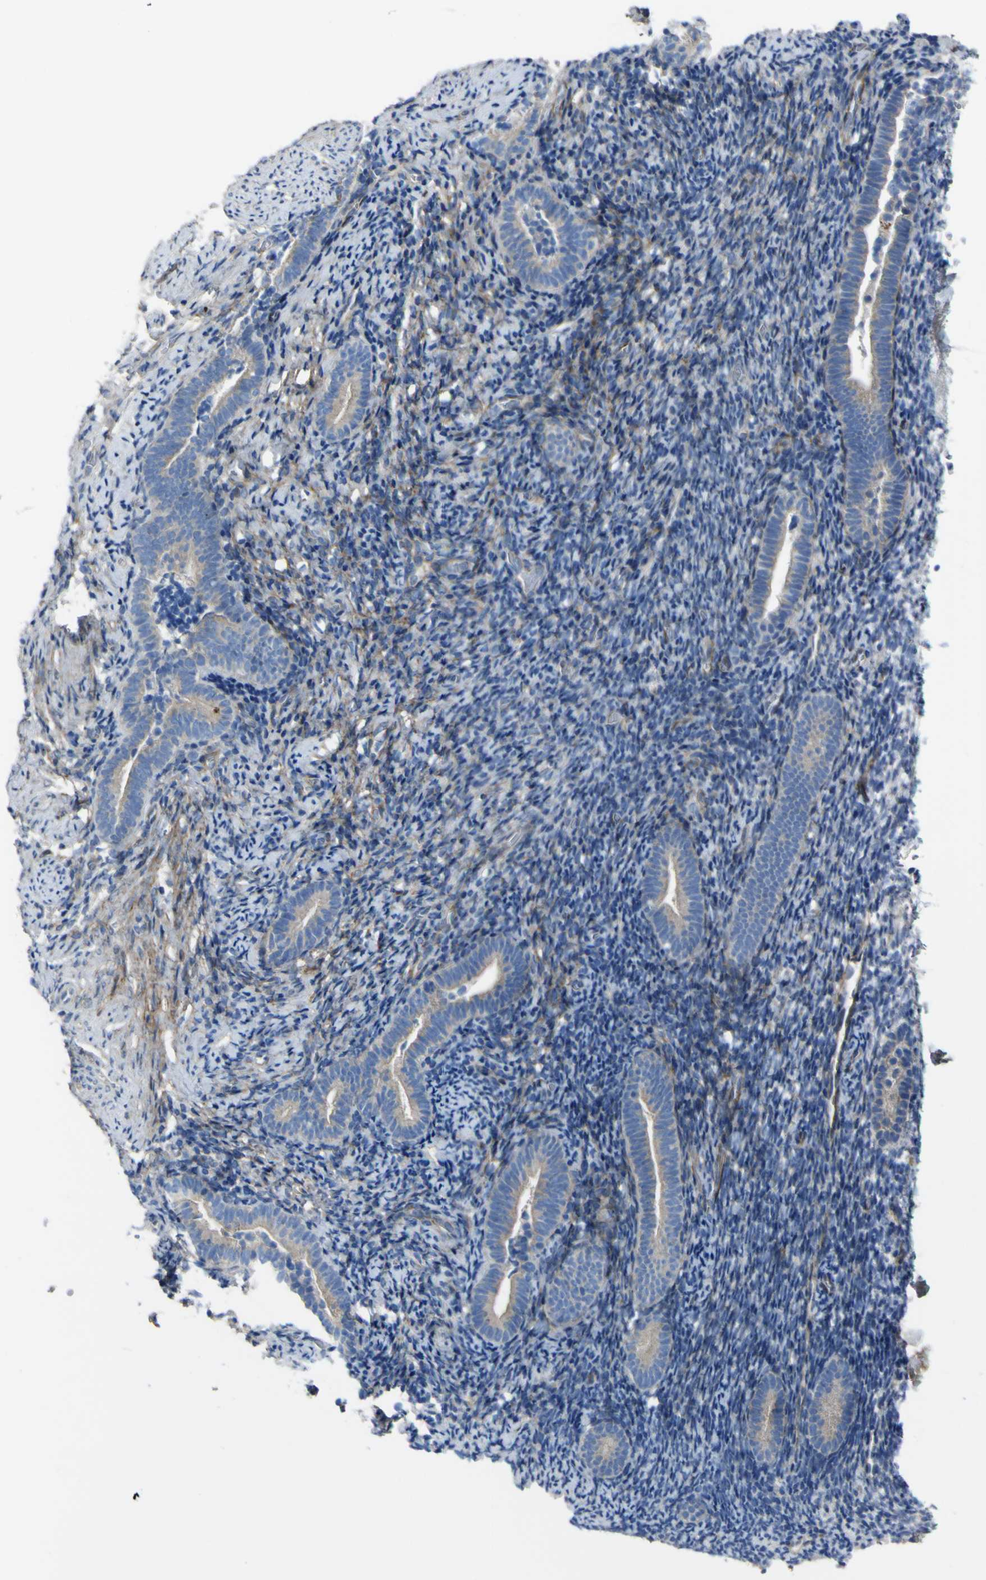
{"staining": {"intensity": "moderate", "quantity": "<25%", "location": "nuclear"}, "tissue": "endometrium", "cell_type": "Cells in endometrial stroma", "image_type": "normal", "snomed": [{"axis": "morphology", "description": "Normal tissue, NOS"}, {"axis": "topography", "description": "Endometrium"}], "caption": "Immunohistochemistry (DAB) staining of normal human endometrium reveals moderate nuclear protein positivity in about <25% of cells in endometrial stroma.", "gene": "LRRN1", "patient": {"sex": "female", "age": 51}}